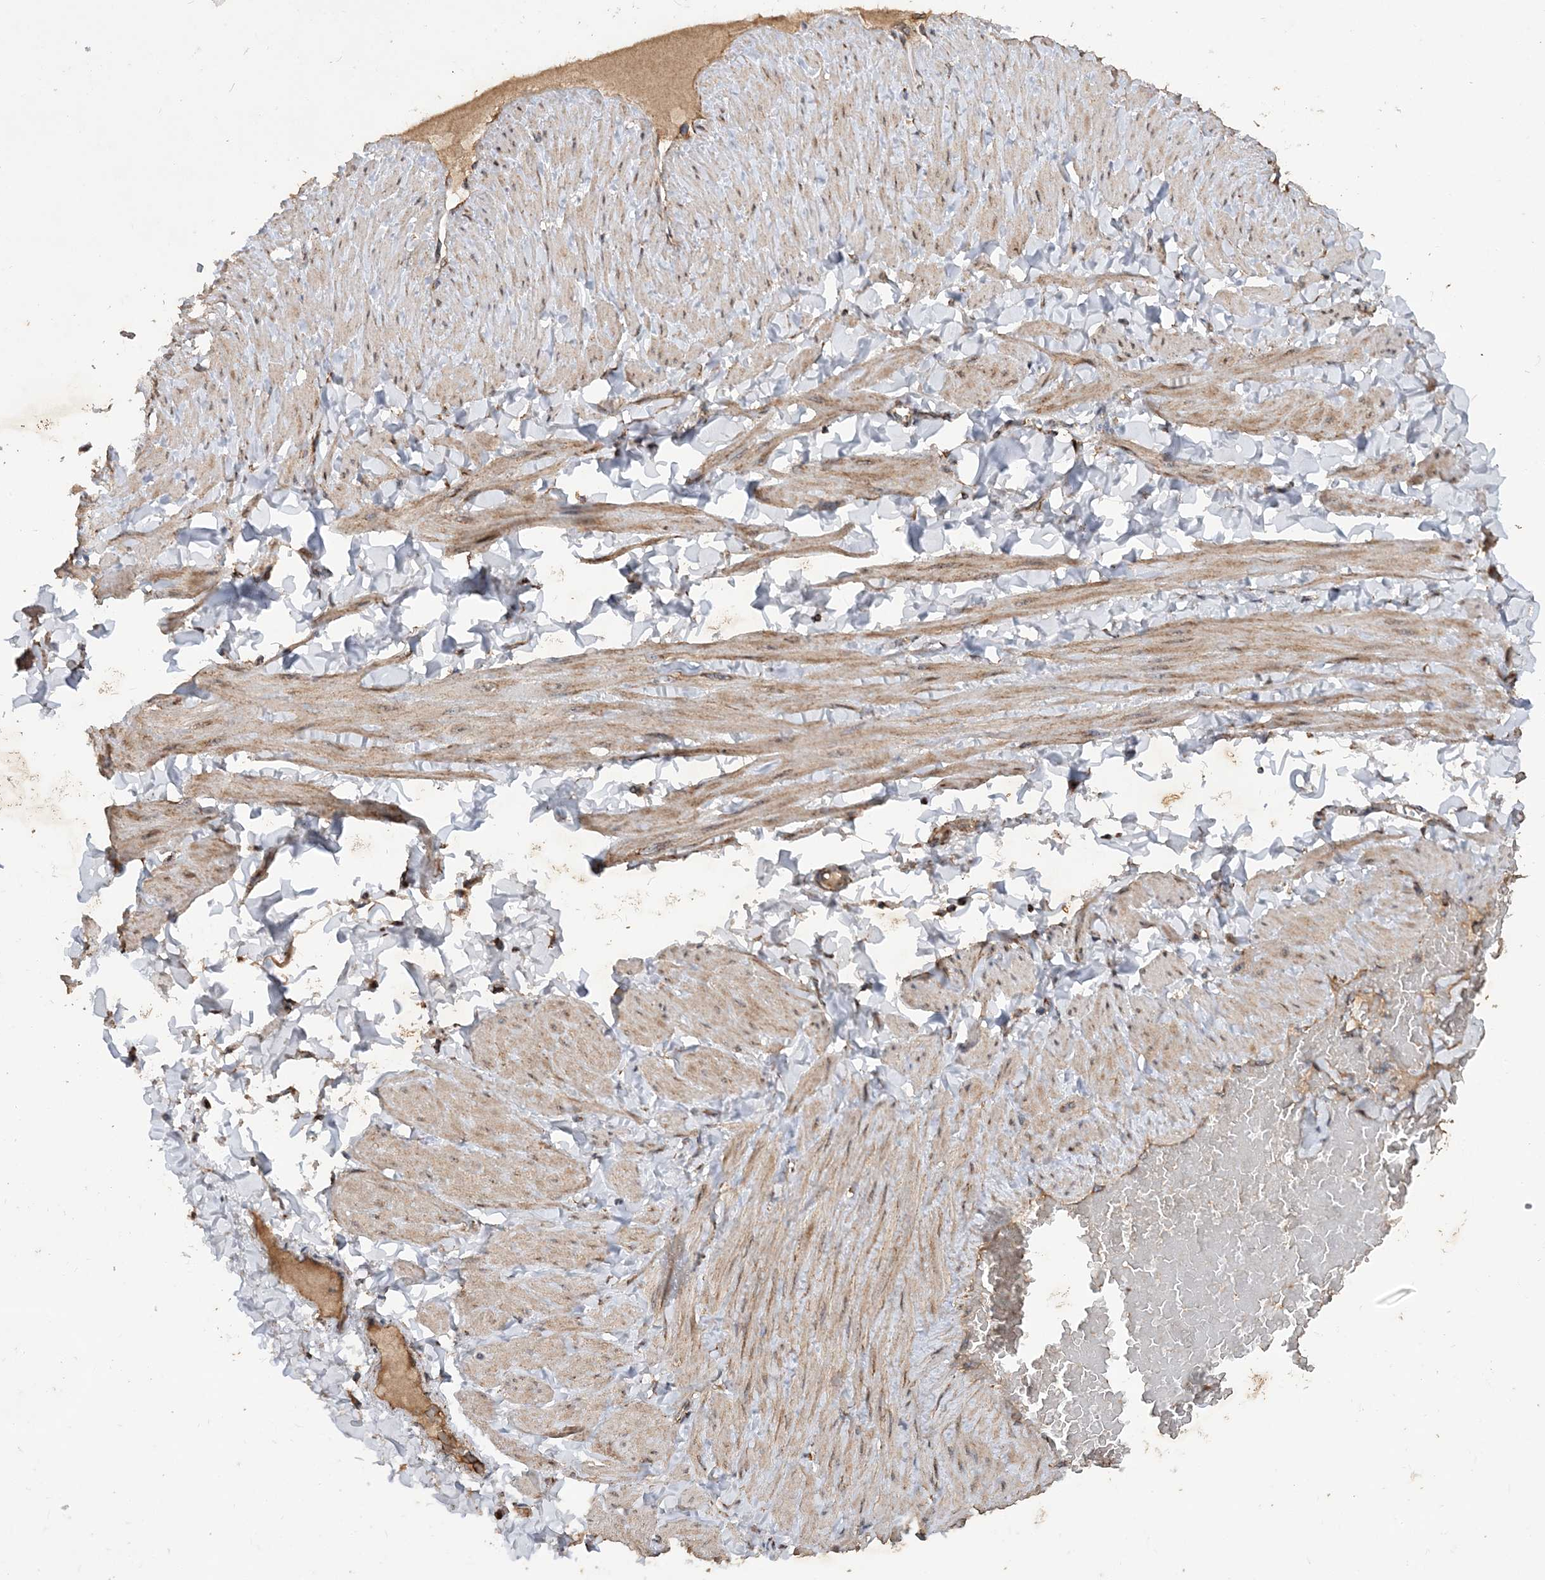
{"staining": {"intensity": "moderate", "quantity": ">75%", "location": "cytoplasmic/membranous"}, "tissue": "adipose tissue", "cell_type": "Adipocytes", "image_type": "normal", "snomed": [{"axis": "morphology", "description": "Normal tissue, NOS"}, {"axis": "topography", "description": "Adipose tissue"}, {"axis": "topography", "description": "Vascular tissue"}, {"axis": "topography", "description": "Peripheral nerve tissue"}], "caption": "DAB (3,3'-diaminobenzidine) immunohistochemical staining of unremarkable adipose tissue shows moderate cytoplasmic/membranous protein expression in about >75% of adipocytes.", "gene": "POC5", "patient": {"sex": "male", "age": 25}}